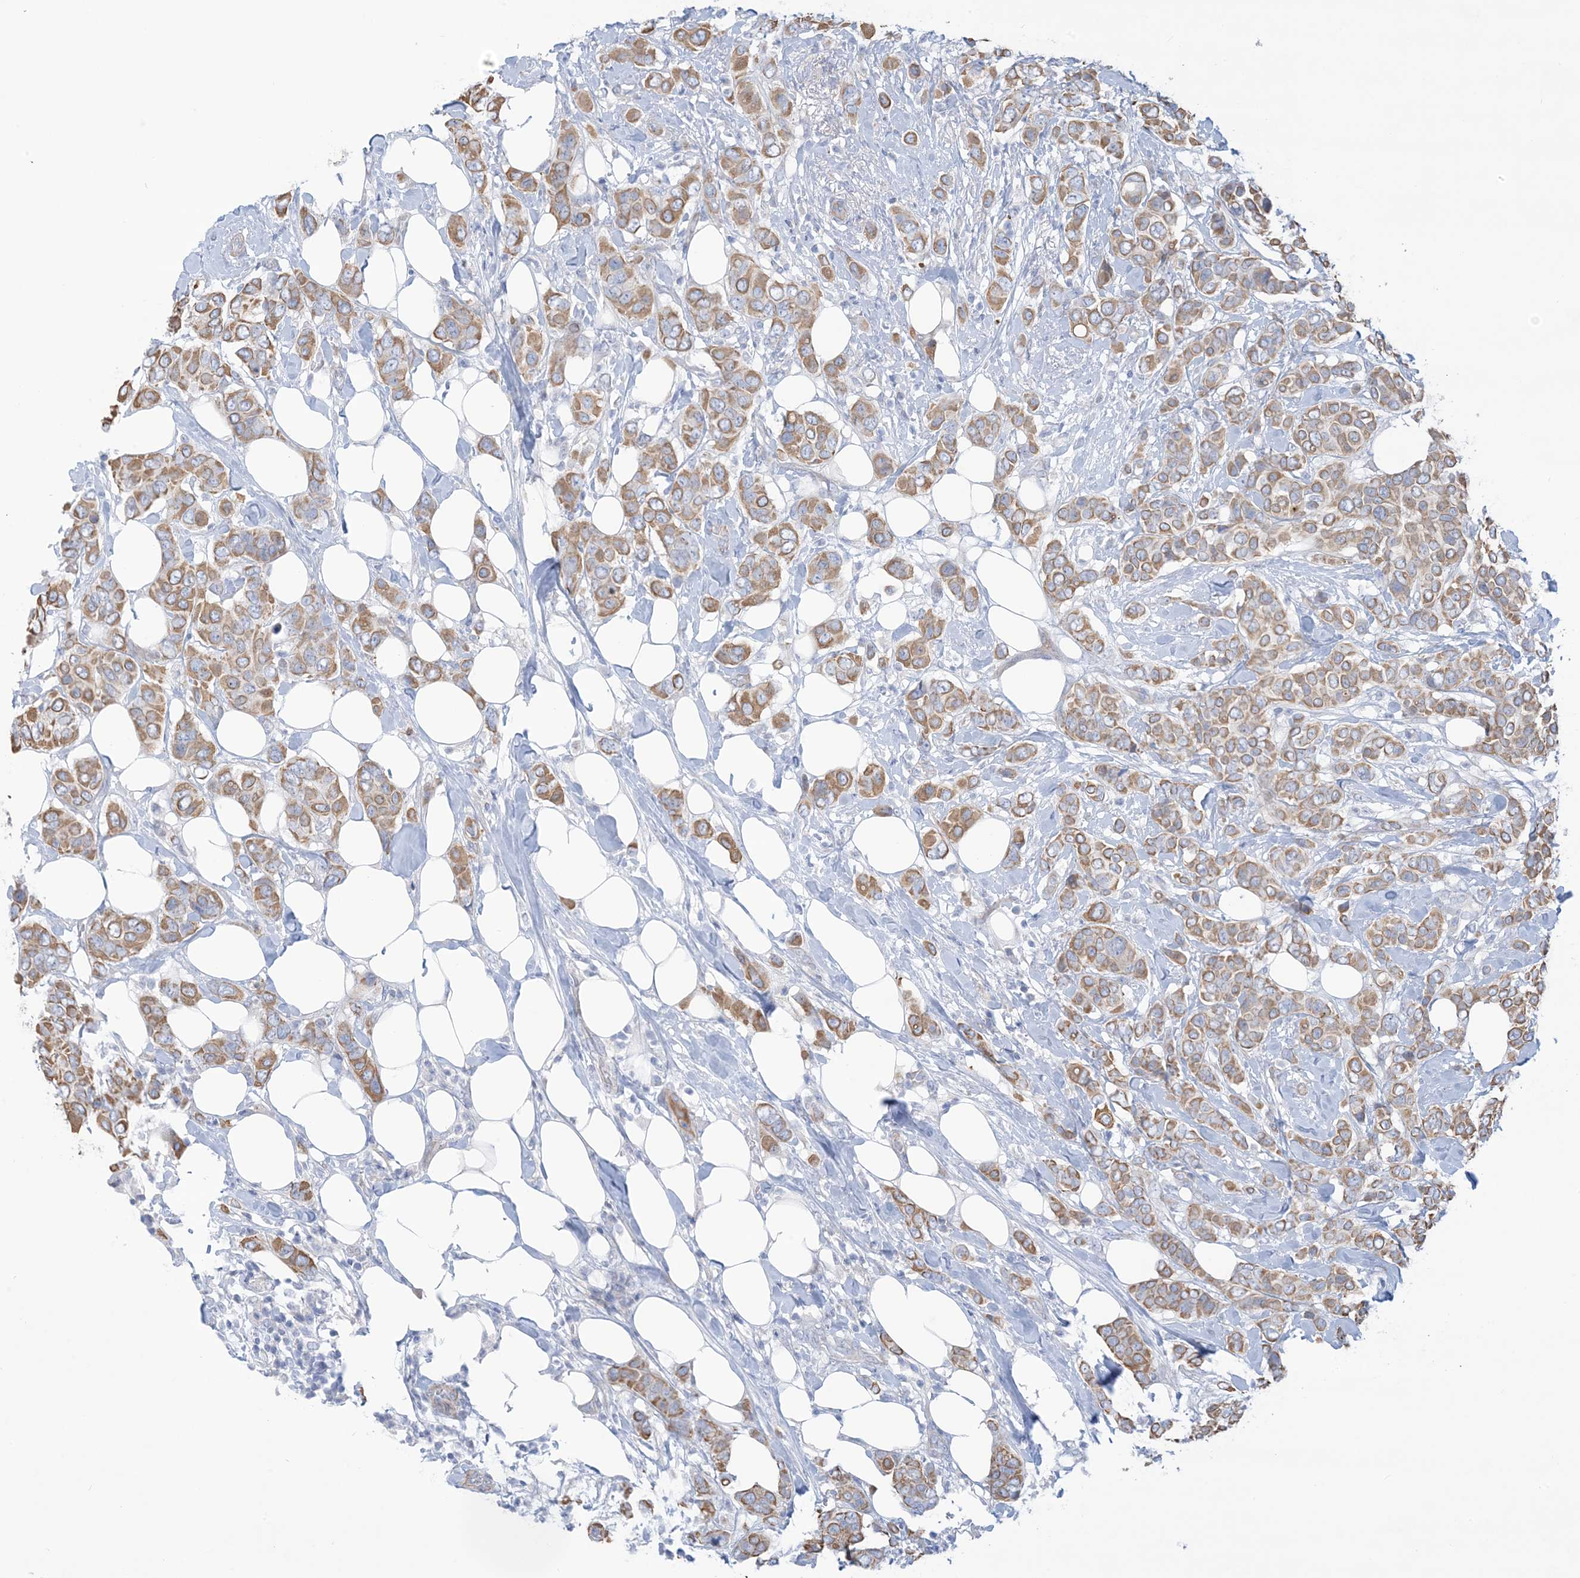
{"staining": {"intensity": "moderate", "quantity": ">75%", "location": "cytoplasmic/membranous"}, "tissue": "breast cancer", "cell_type": "Tumor cells", "image_type": "cancer", "snomed": [{"axis": "morphology", "description": "Lobular carcinoma"}, {"axis": "topography", "description": "Breast"}], "caption": "Protein expression analysis of human lobular carcinoma (breast) reveals moderate cytoplasmic/membranous positivity in approximately >75% of tumor cells.", "gene": "ATP11C", "patient": {"sex": "female", "age": 51}}